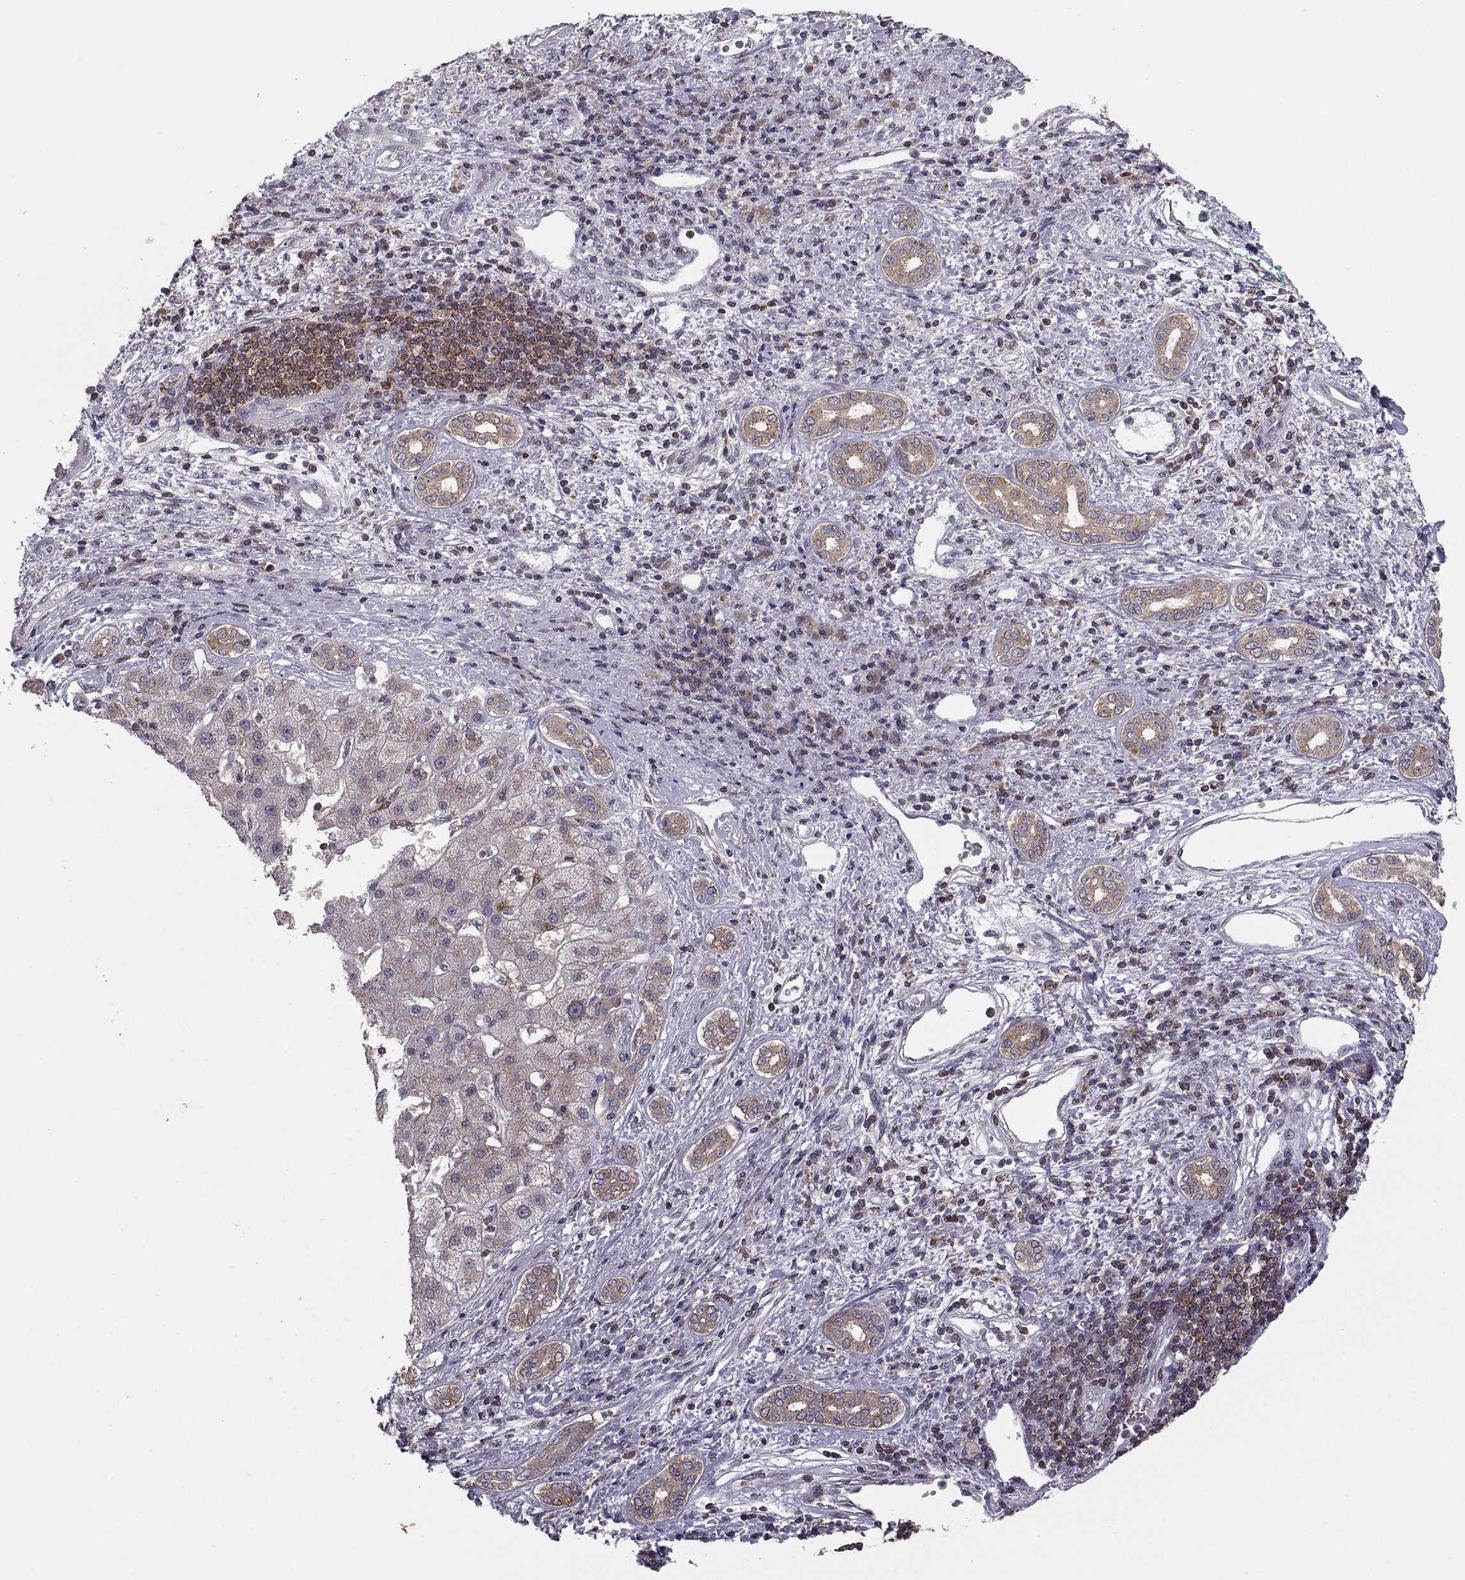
{"staining": {"intensity": "negative", "quantity": "none", "location": "none"}, "tissue": "liver cancer", "cell_type": "Tumor cells", "image_type": "cancer", "snomed": [{"axis": "morphology", "description": "Carcinoma, Hepatocellular, NOS"}, {"axis": "topography", "description": "Liver"}], "caption": "DAB immunohistochemical staining of hepatocellular carcinoma (liver) exhibits no significant positivity in tumor cells.", "gene": "EZR", "patient": {"sex": "male", "age": 65}}